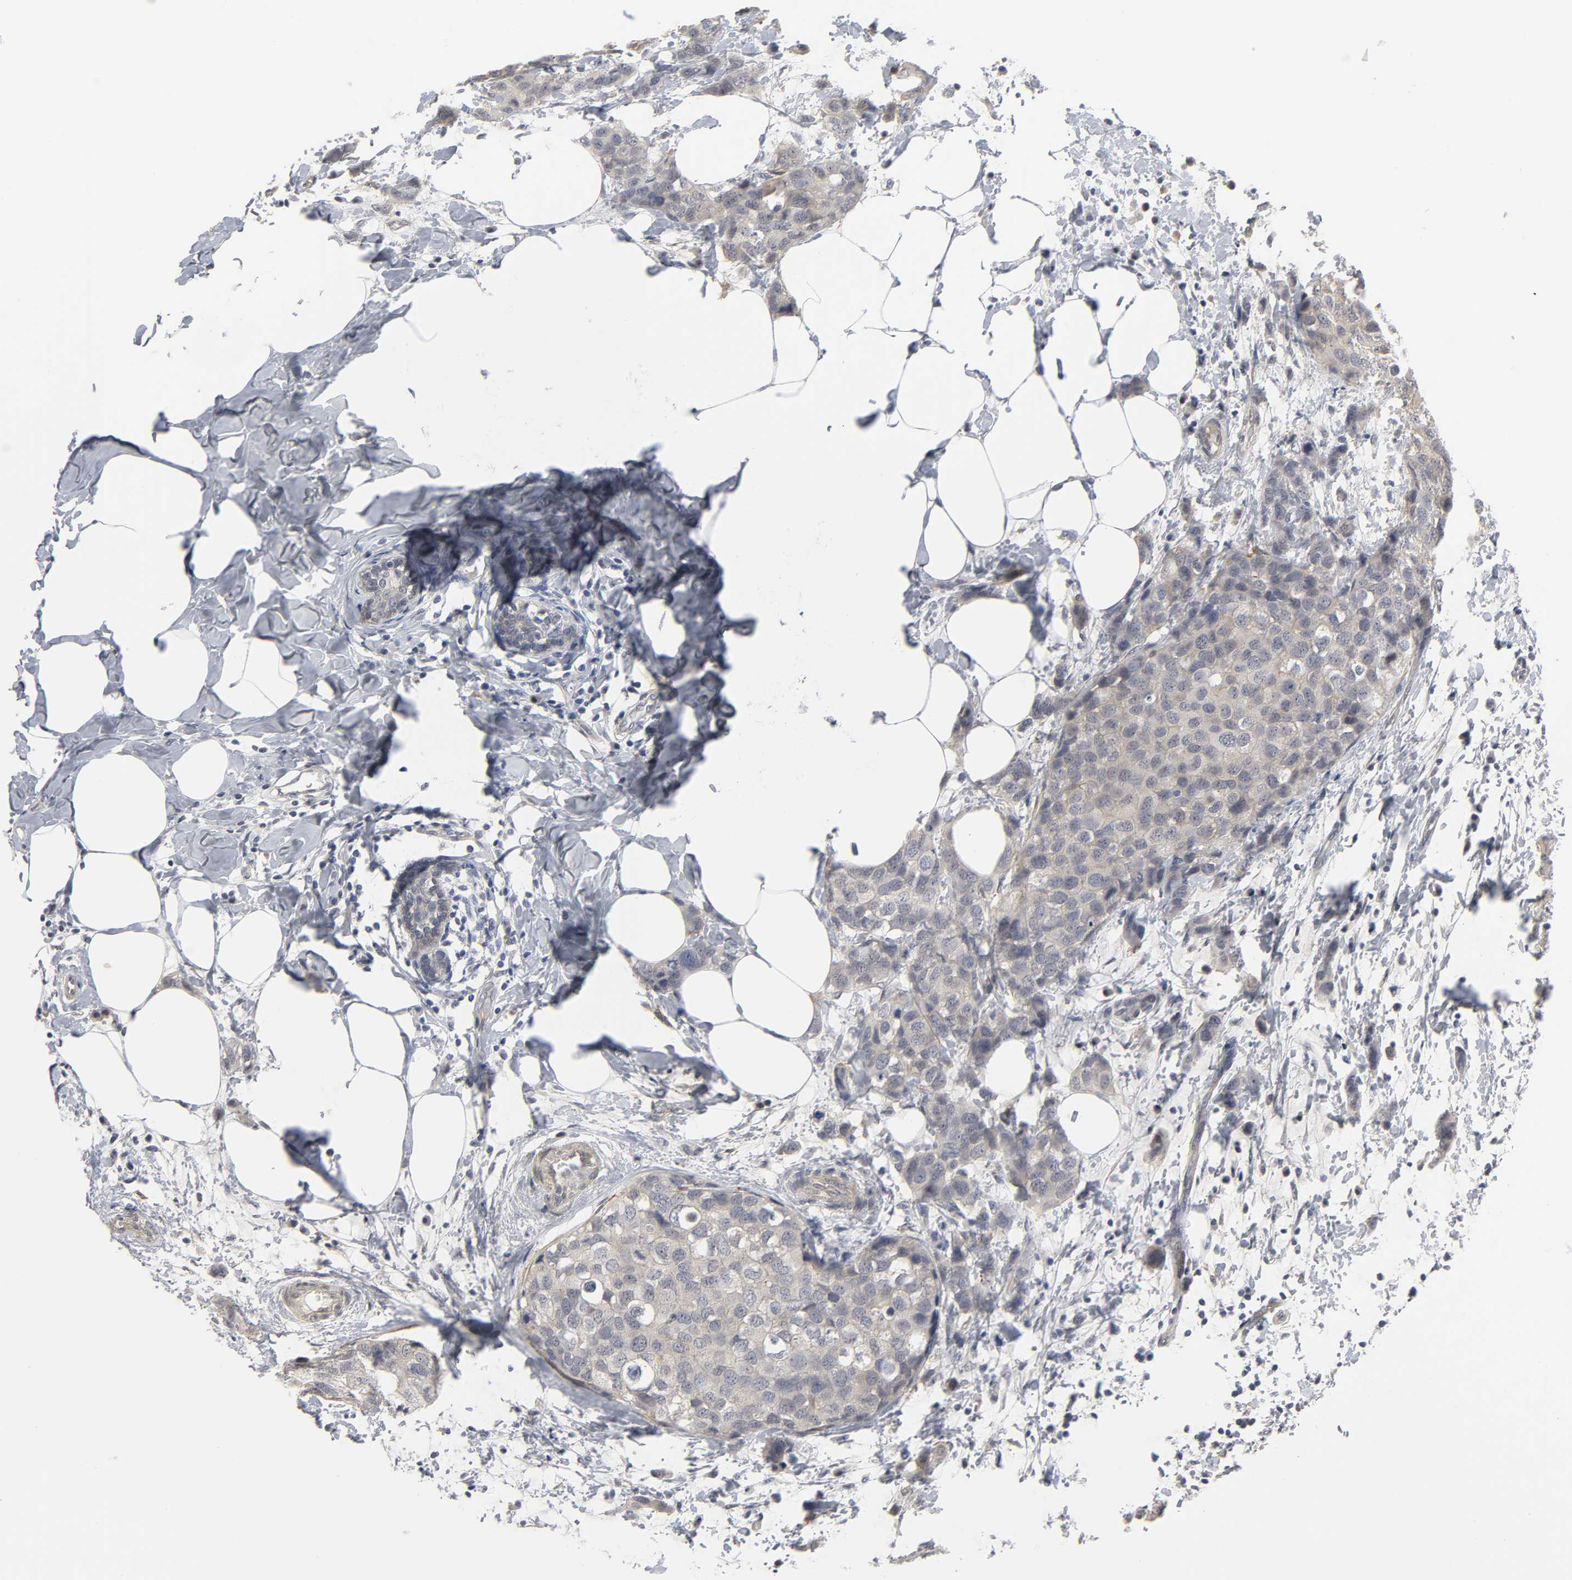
{"staining": {"intensity": "negative", "quantity": "none", "location": "none"}, "tissue": "breast cancer", "cell_type": "Tumor cells", "image_type": "cancer", "snomed": [{"axis": "morphology", "description": "Normal tissue, NOS"}, {"axis": "morphology", "description": "Duct carcinoma"}, {"axis": "topography", "description": "Breast"}], "caption": "IHC histopathology image of human invasive ductal carcinoma (breast) stained for a protein (brown), which exhibits no expression in tumor cells. The staining is performed using DAB brown chromogen with nuclei counter-stained in using hematoxylin.", "gene": "PDLIM3", "patient": {"sex": "female", "age": 50}}